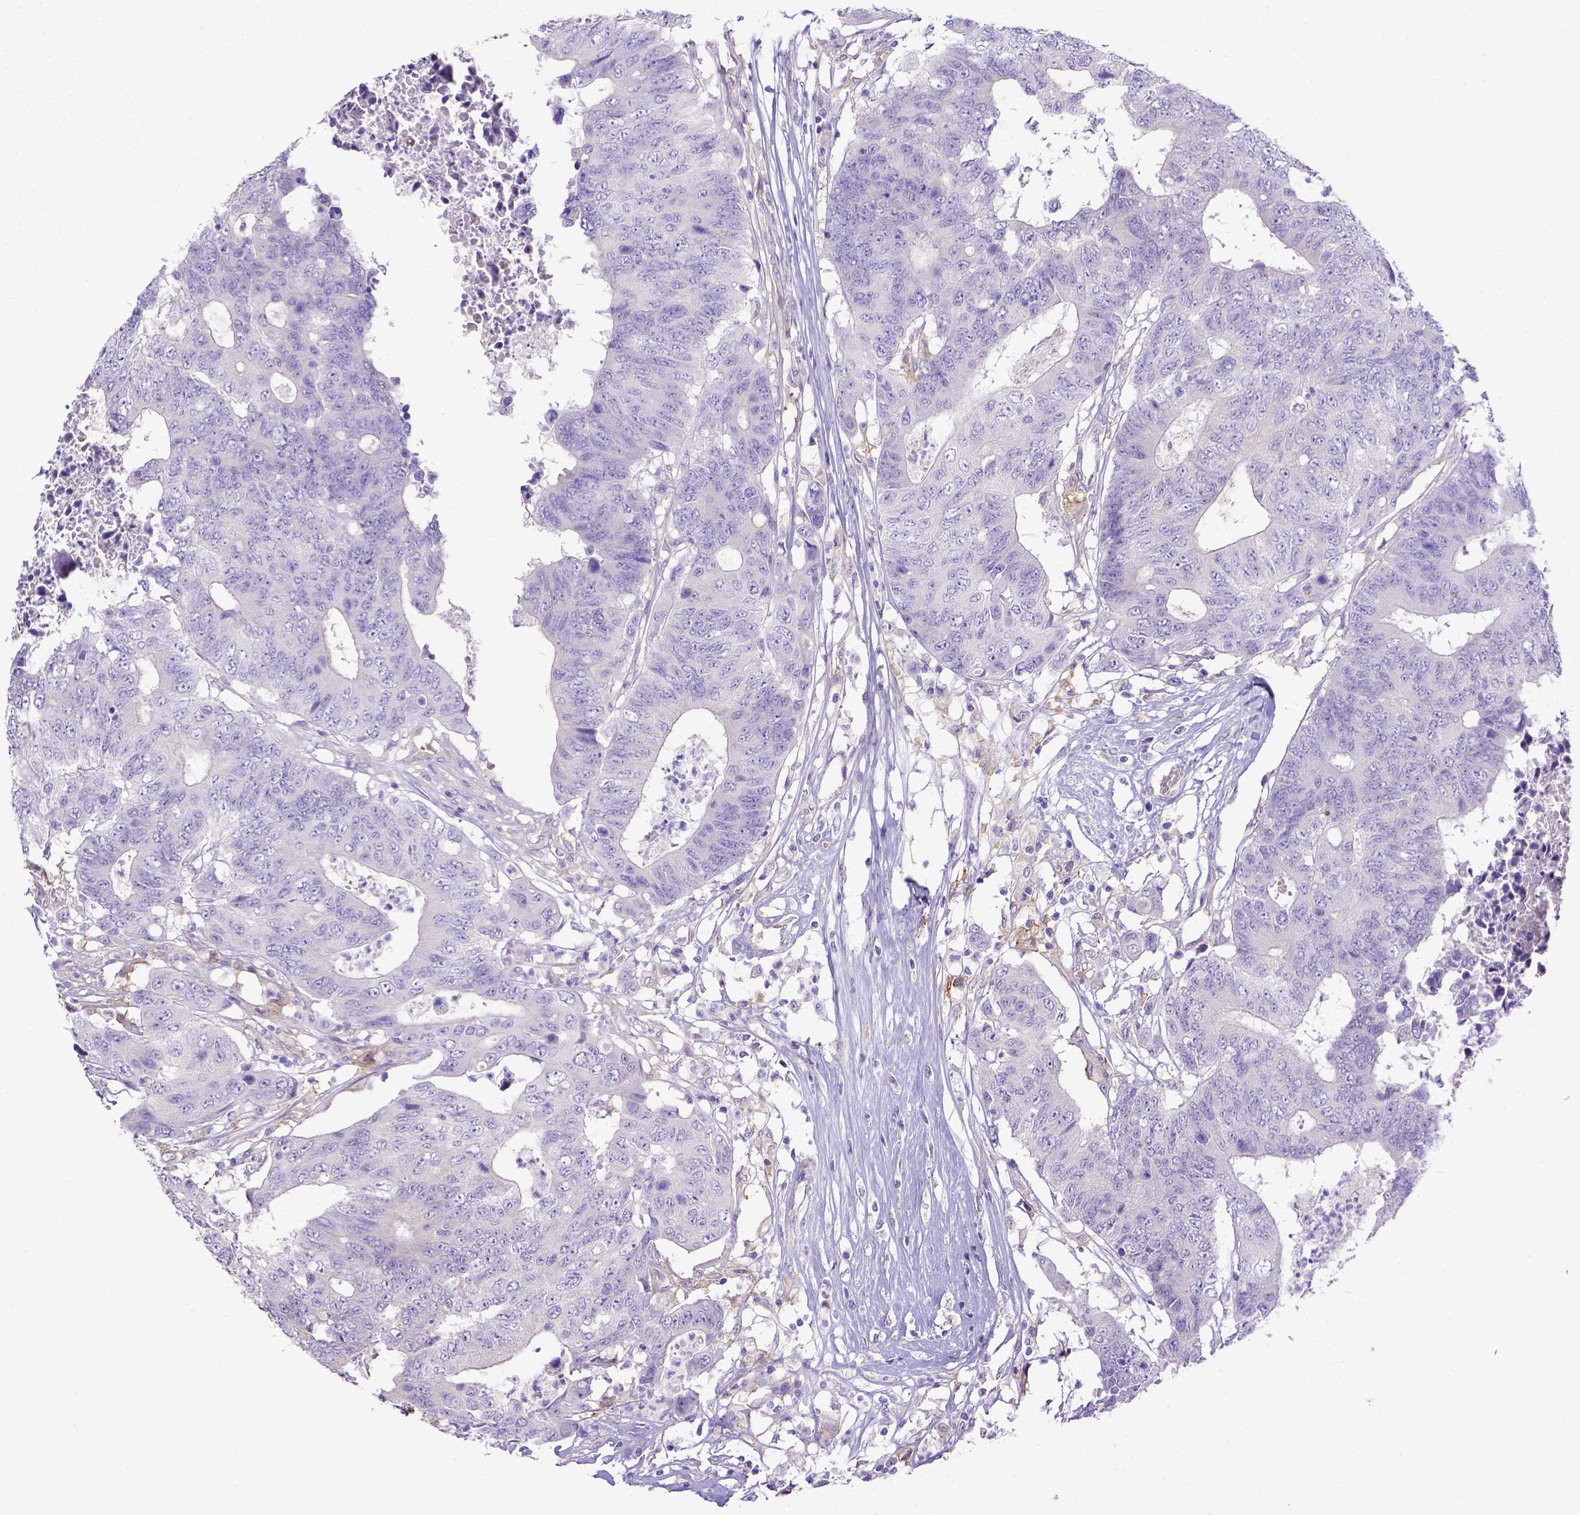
{"staining": {"intensity": "negative", "quantity": "none", "location": "none"}, "tissue": "colorectal cancer", "cell_type": "Tumor cells", "image_type": "cancer", "snomed": [{"axis": "morphology", "description": "Adenocarcinoma, NOS"}, {"axis": "topography", "description": "Colon"}], "caption": "Tumor cells show no significant protein positivity in adenocarcinoma (colorectal).", "gene": "CD40", "patient": {"sex": "female", "age": 48}}